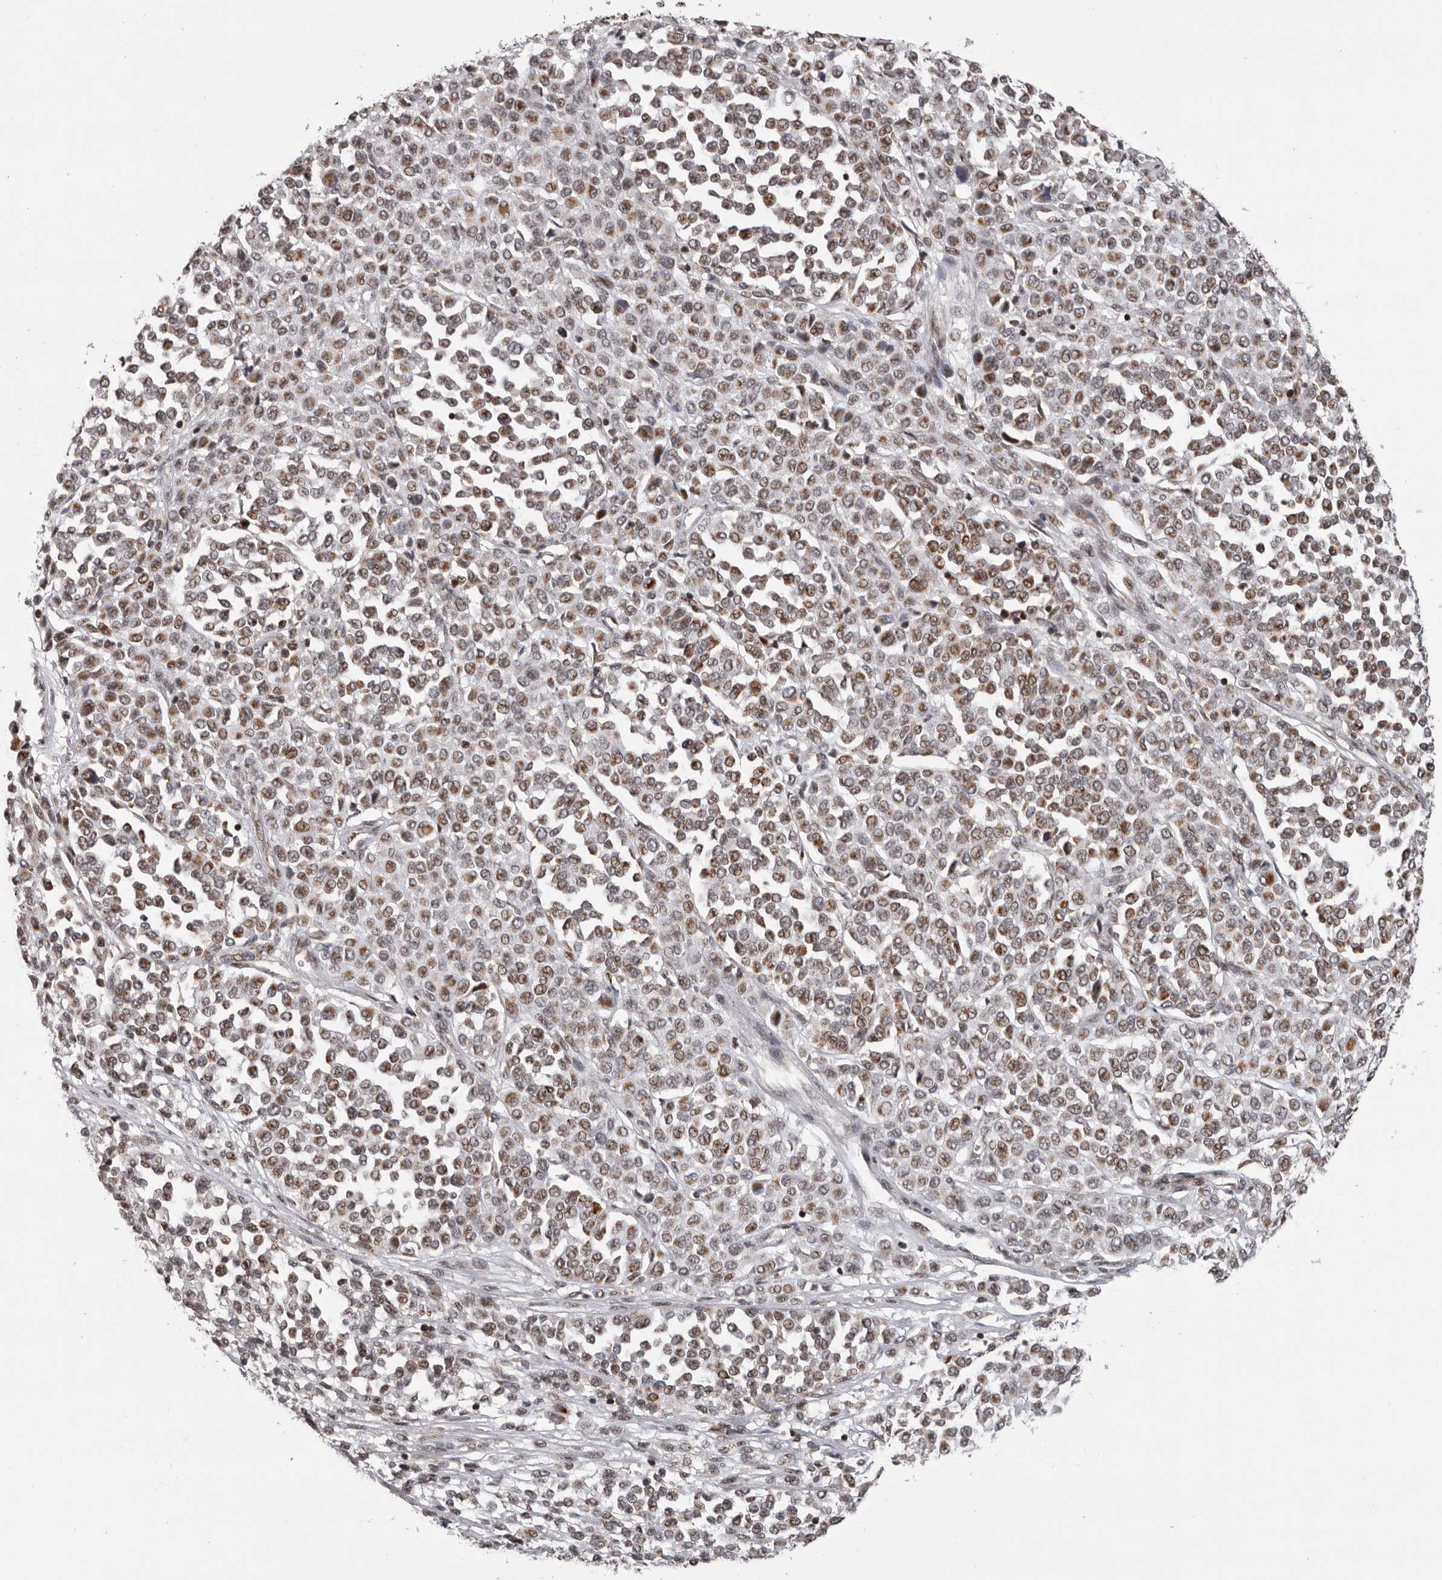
{"staining": {"intensity": "weak", "quantity": ">75%", "location": "cytoplasmic/membranous,nuclear"}, "tissue": "melanoma", "cell_type": "Tumor cells", "image_type": "cancer", "snomed": [{"axis": "morphology", "description": "Malignant melanoma, Metastatic site"}, {"axis": "topography", "description": "Pancreas"}], "caption": "Malignant melanoma (metastatic site) tissue demonstrates weak cytoplasmic/membranous and nuclear staining in approximately >75% of tumor cells, visualized by immunohistochemistry.", "gene": "C17orf99", "patient": {"sex": "female", "age": 30}}